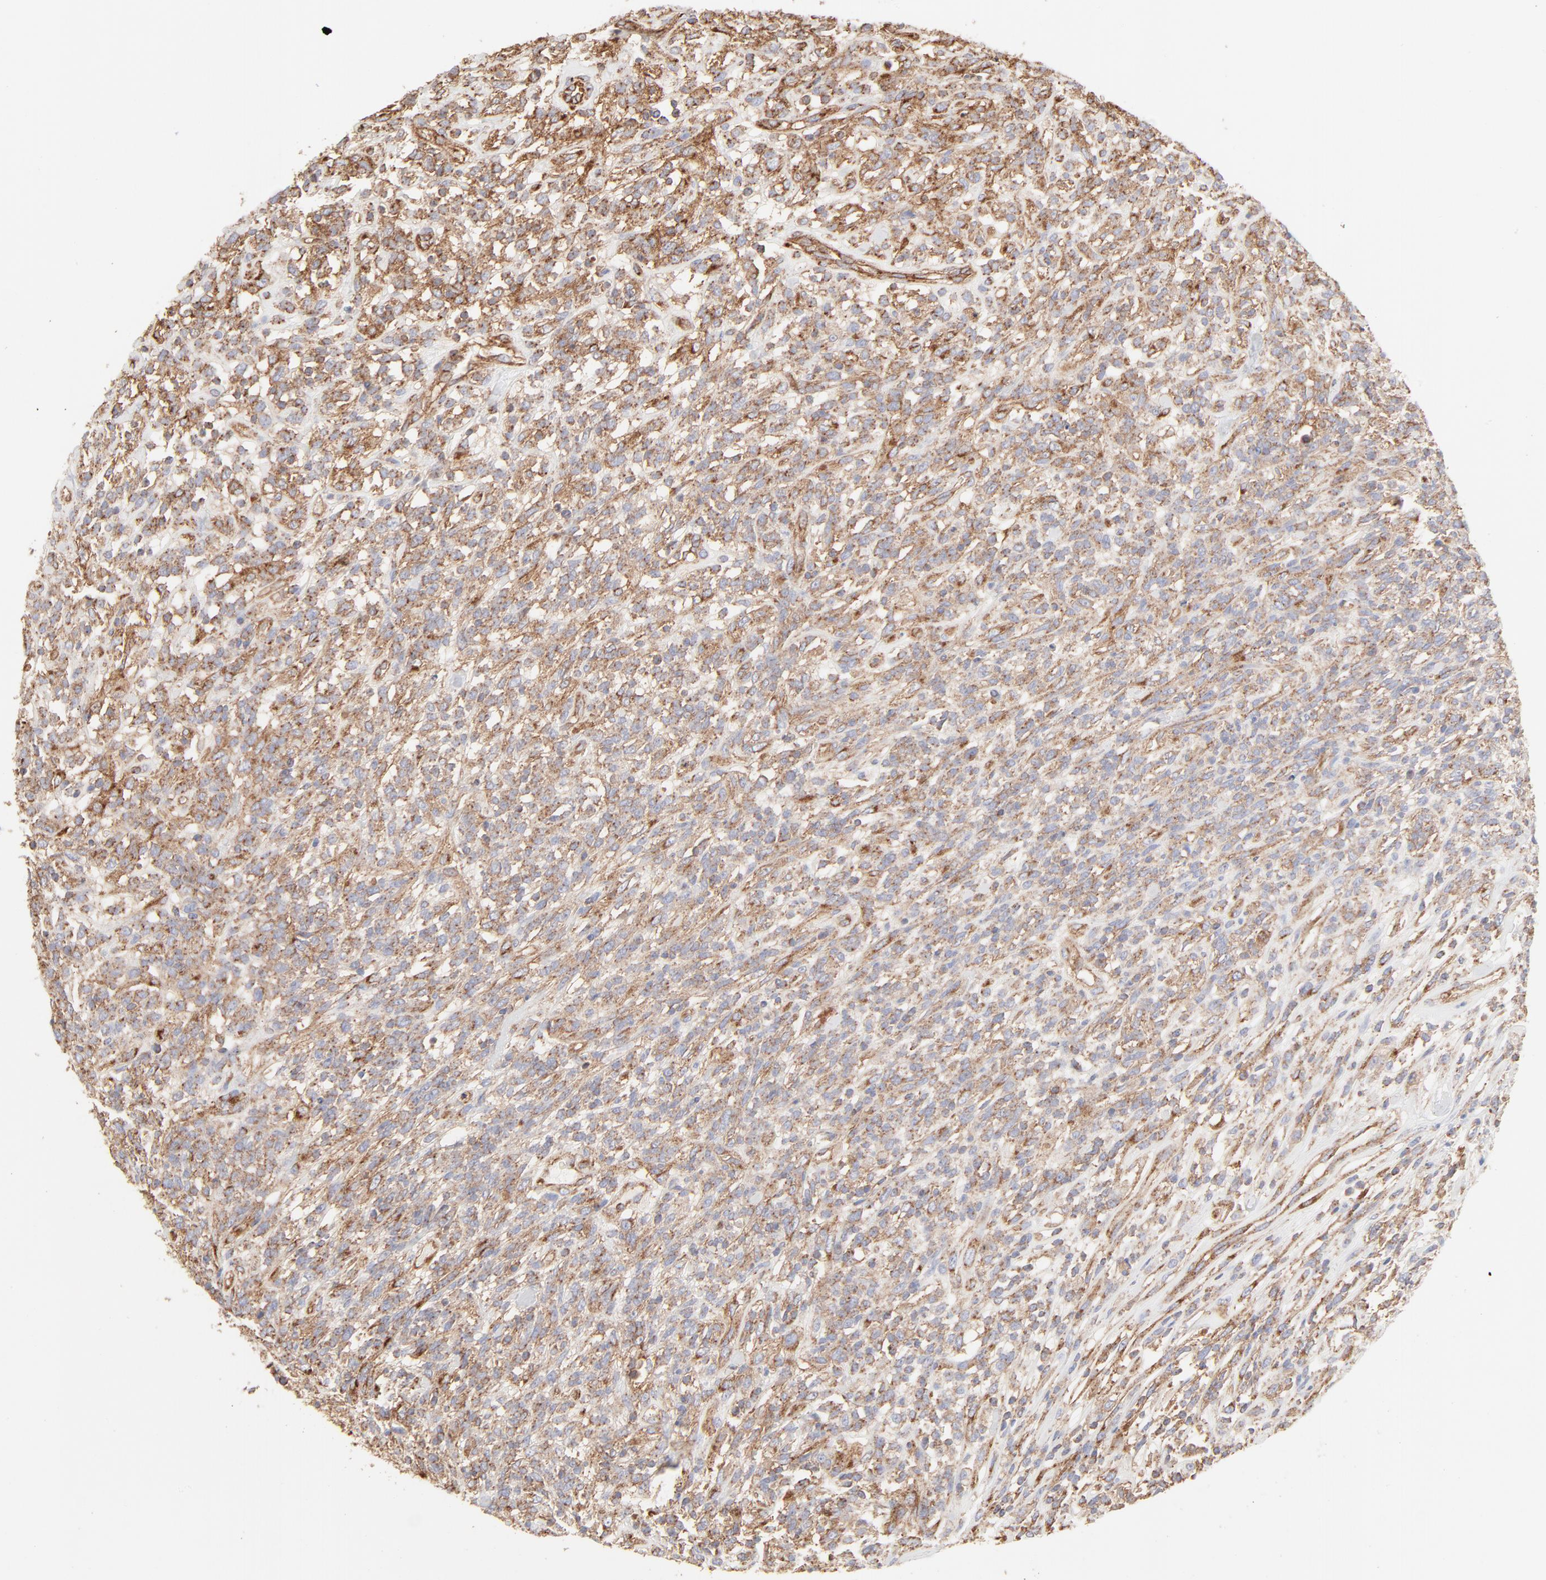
{"staining": {"intensity": "moderate", "quantity": ">75%", "location": "cytoplasmic/membranous"}, "tissue": "lymphoma", "cell_type": "Tumor cells", "image_type": "cancer", "snomed": [{"axis": "morphology", "description": "Malignant lymphoma, non-Hodgkin's type, High grade"}, {"axis": "topography", "description": "Lymph node"}], "caption": "Malignant lymphoma, non-Hodgkin's type (high-grade) stained with a protein marker reveals moderate staining in tumor cells.", "gene": "CLTB", "patient": {"sex": "female", "age": 73}}